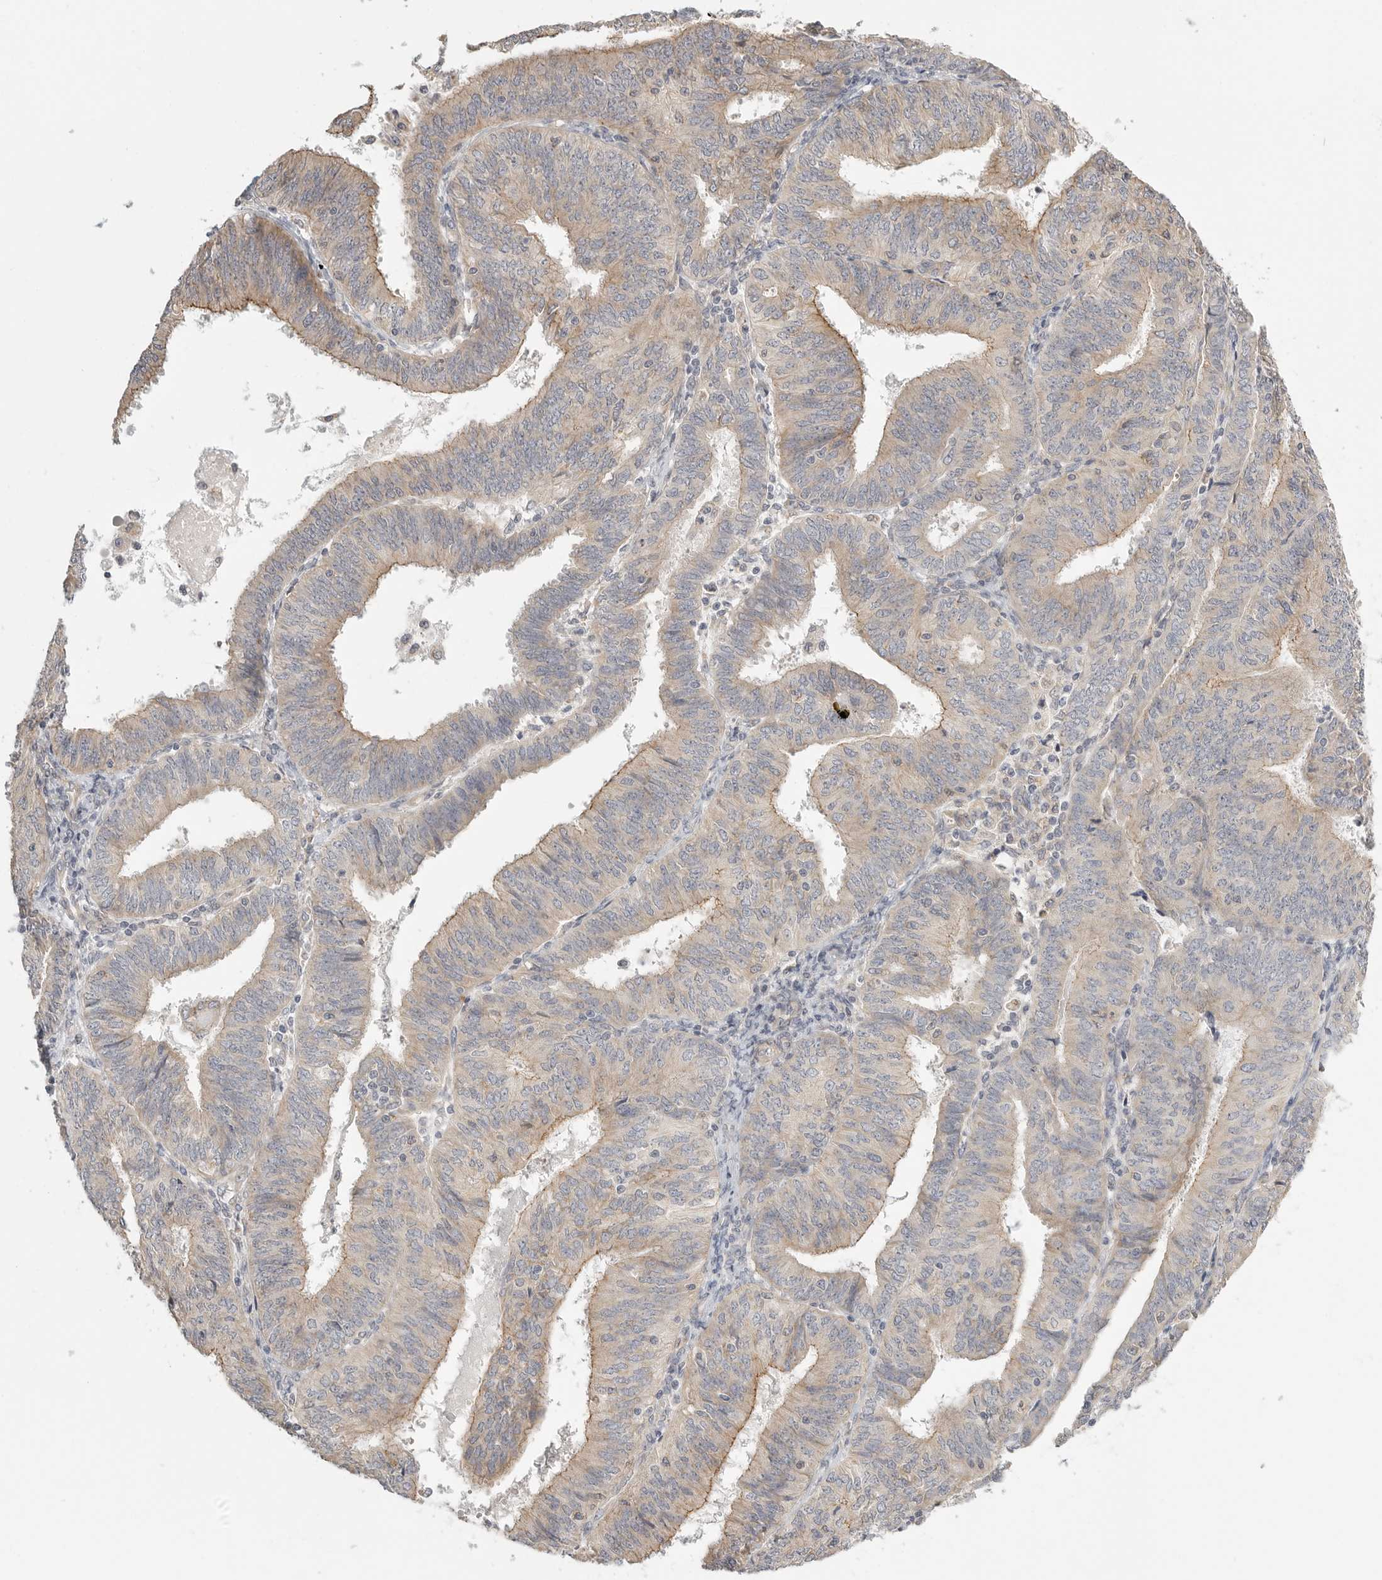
{"staining": {"intensity": "weak", "quantity": "<25%", "location": "cytoplasmic/membranous"}, "tissue": "endometrial cancer", "cell_type": "Tumor cells", "image_type": "cancer", "snomed": [{"axis": "morphology", "description": "Adenocarcinoma, NOS"}, {"axis": "topography", "description": "Endometrium"}], "caption": "Human endometrial cancer (adenocarcinoma) stained for a protein using IHC reveals no expression in tumor cells.", "gene": "STAB2", "patient": {"sex": "female", "age": 58}}